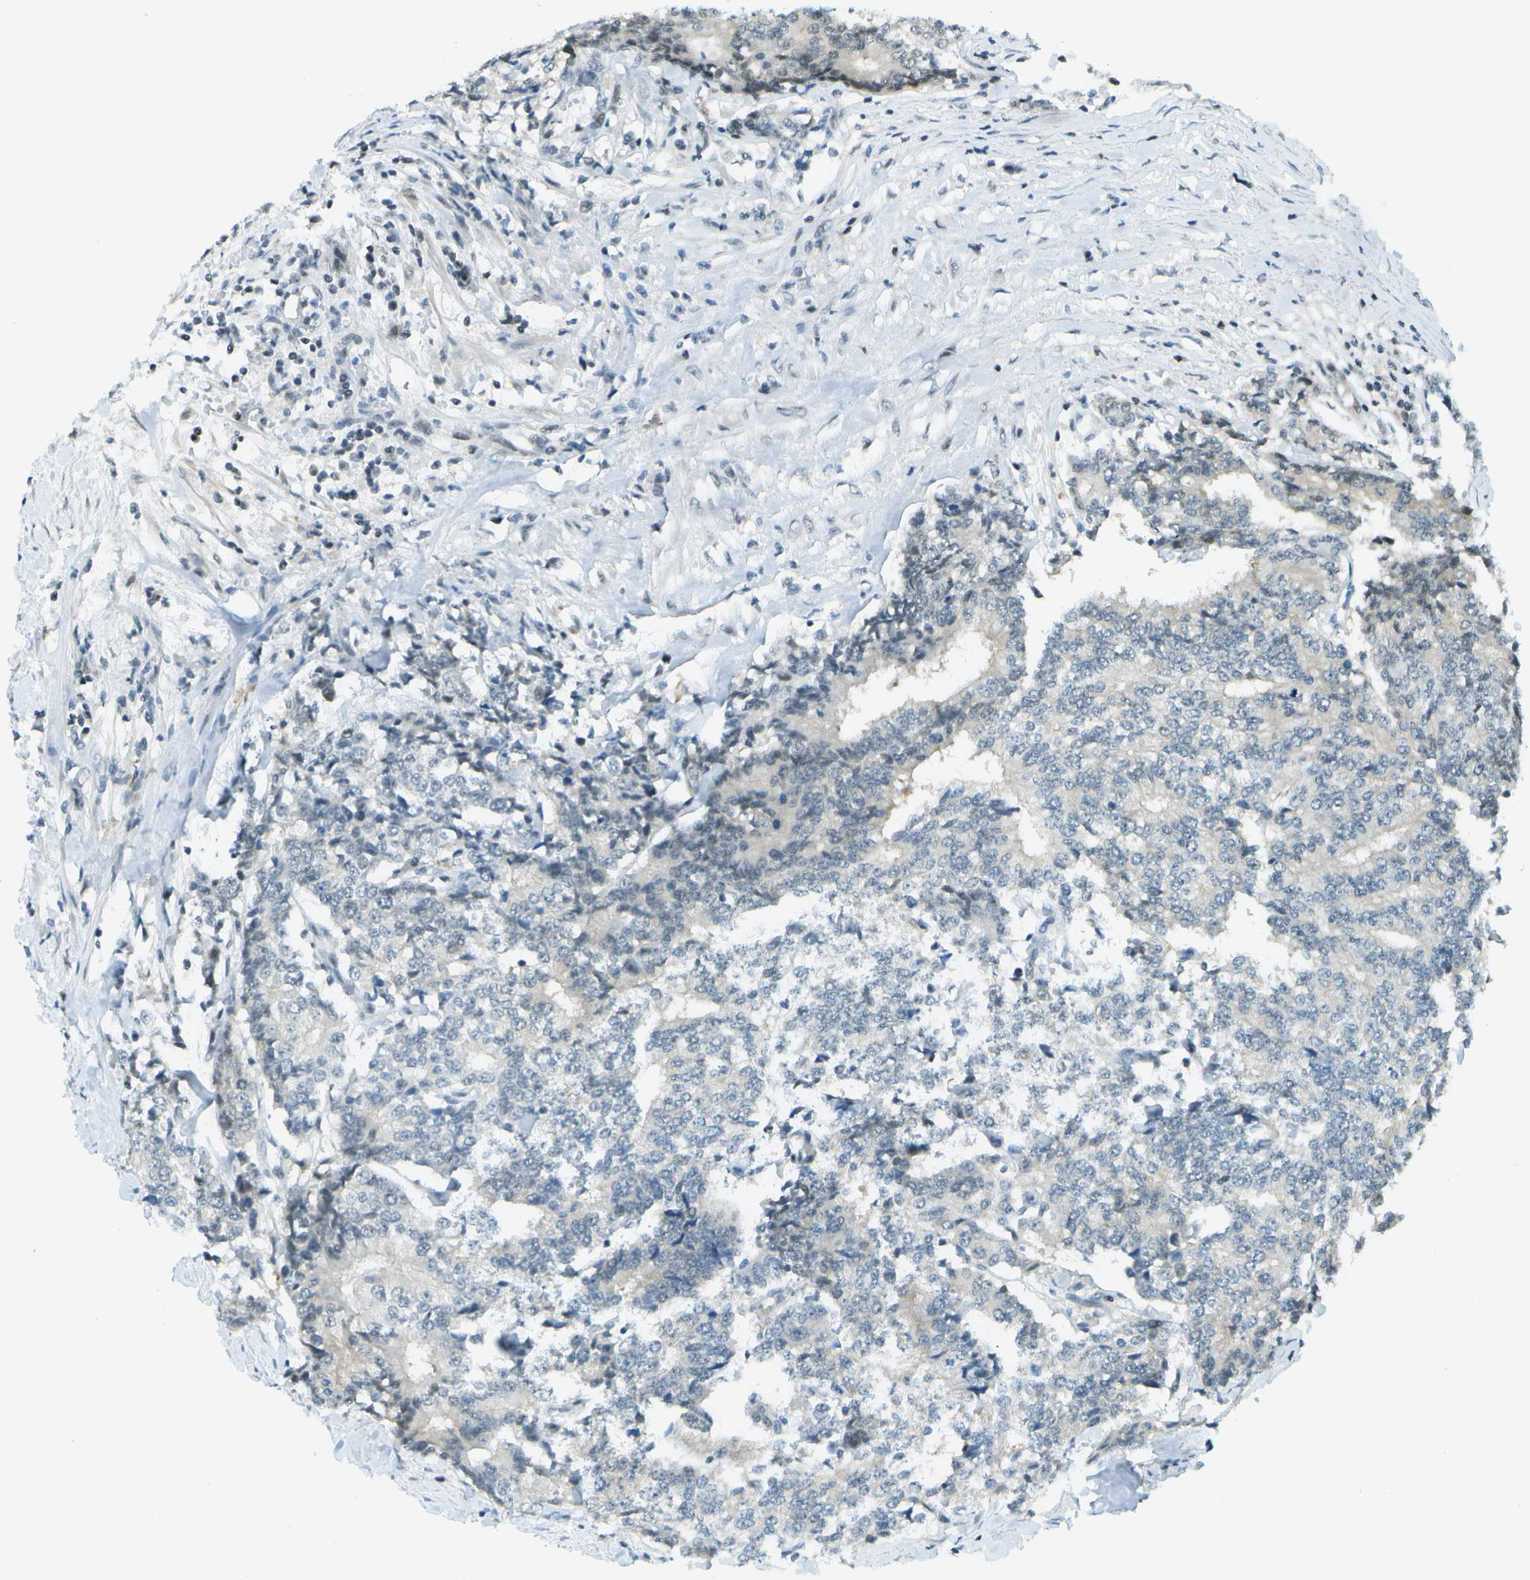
{"staining": {"intensity": "negative", "quantity": "none", "location": "none"}, "tissue": "prostate cancer", "cell_type": "Tumor cells", "image_type": "cancer", "snomed": [{"axis": "morphology", "description": "Normal tissue, NOS"}, {"axis": "morphology", "description": "Adenocarcinoma, High grade"}, {"axis": "topography", "description": "Prostate"}, {"axis": "topography", "description": "Seminal veicle"}], "caption": "Protein analysis of prostate adenocarcinoma (high-grade) reveals no significant positivity in tumor cells.", "gene": "NEK11", "patient": {"sex": "male", "age": 55}}